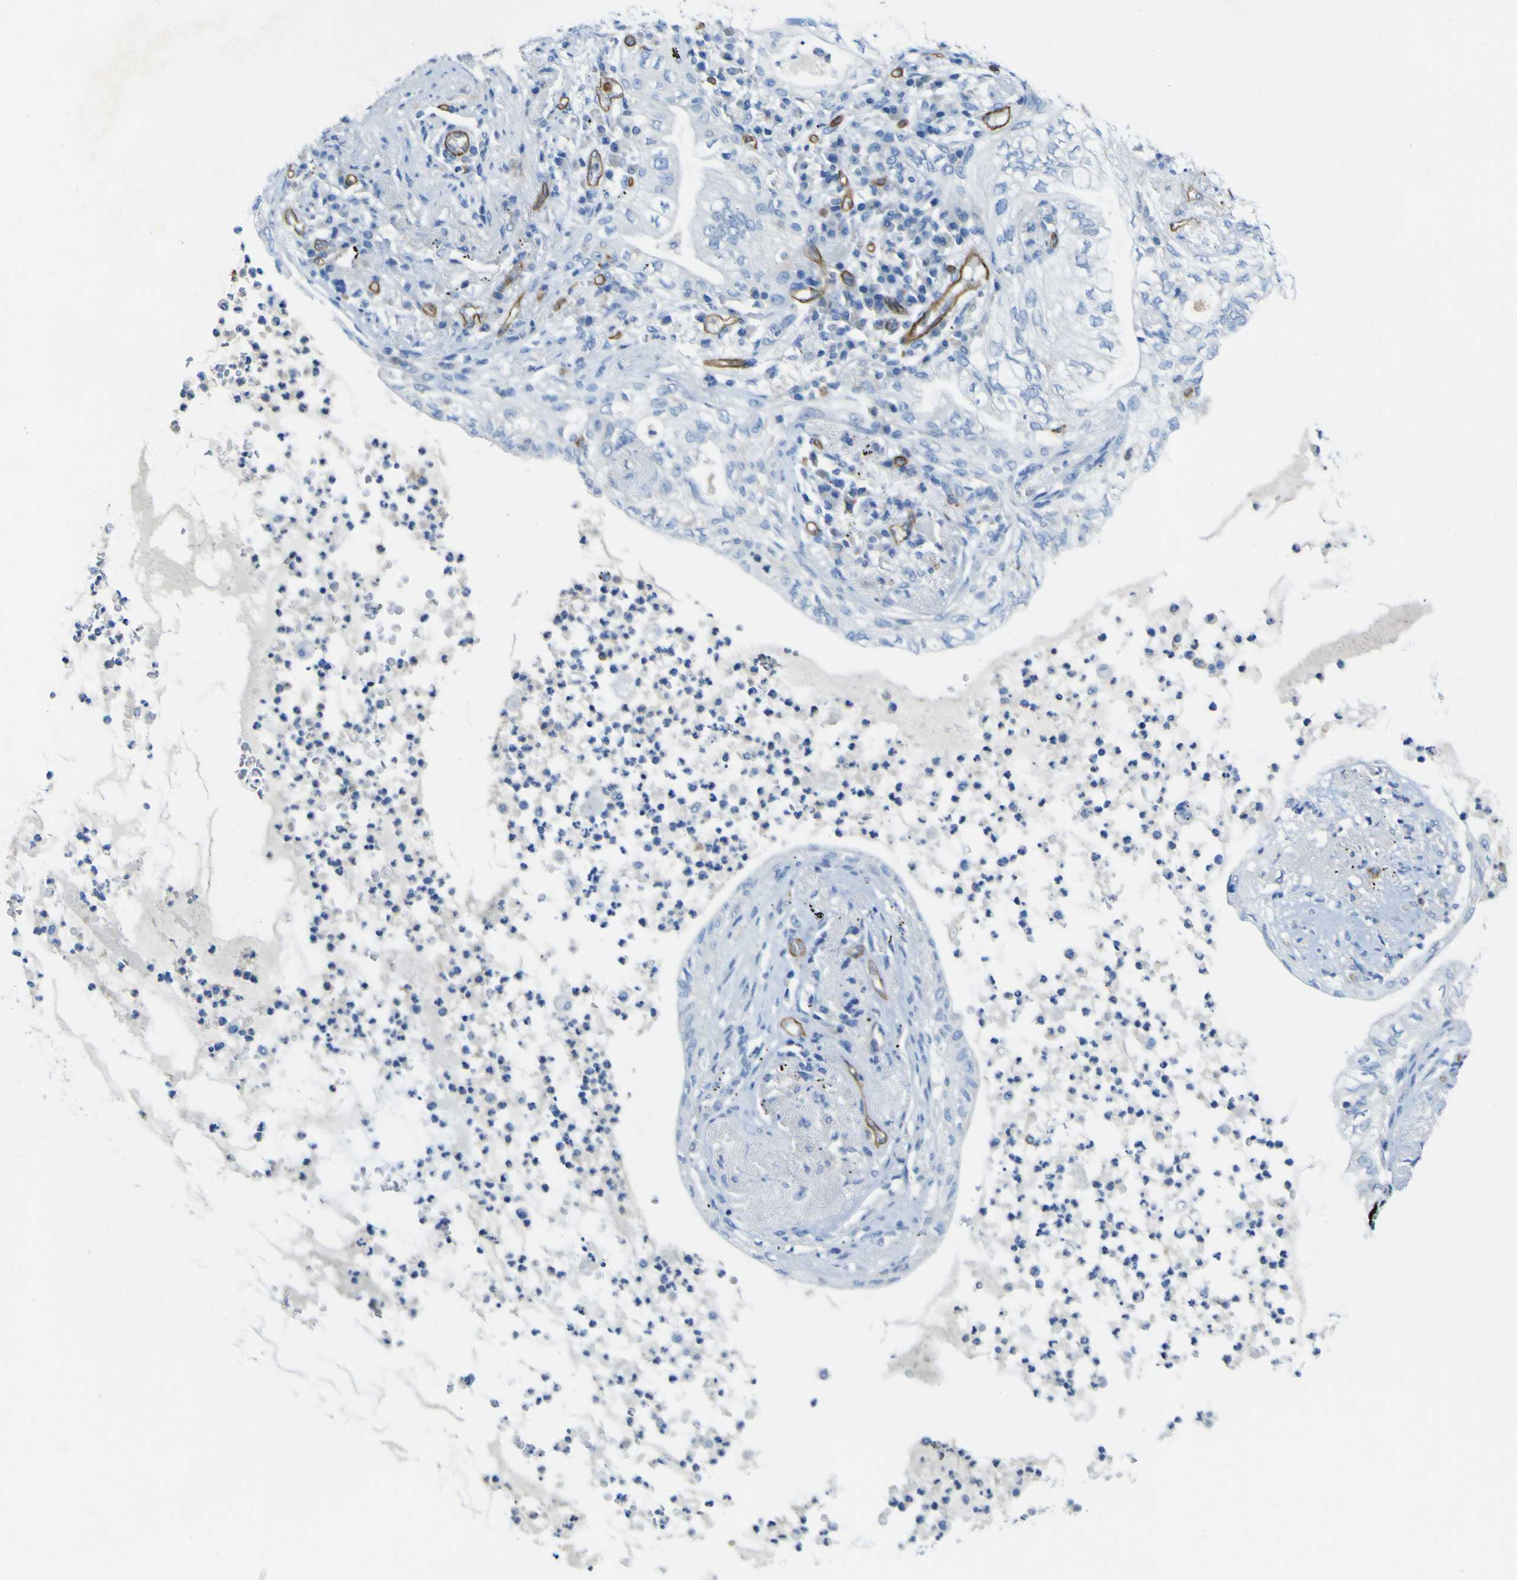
{"staining": {"intensity": "negative", "quantity": "none", "location": "none"}, "tissue": "lung cancer", "cell_type": "Tumor cells", "image_type": "cancer", "snomed": [{"axis": "morphology", "description": "Normal tissue, NOS"}, {"axis": "morphology", "description": "Adenocarcinoma, NOS"}, {"axis": "topography", "description": "Bronchus"}, {"axis": "topography", "description": "Lung"}], "caption": "High magnification brightfield microscopy of lung cancer (adenocarcinoma) stained with DAB (3,3'-diaminobenzidine) (brown) and counterstained with hematoxylin (blue): tumor cells show no significant expression. (DAB IHC visualized using brightfield microscopy, high magnification).", "gene": "CD93", "patient": {"sex": "female", "age": 70}}